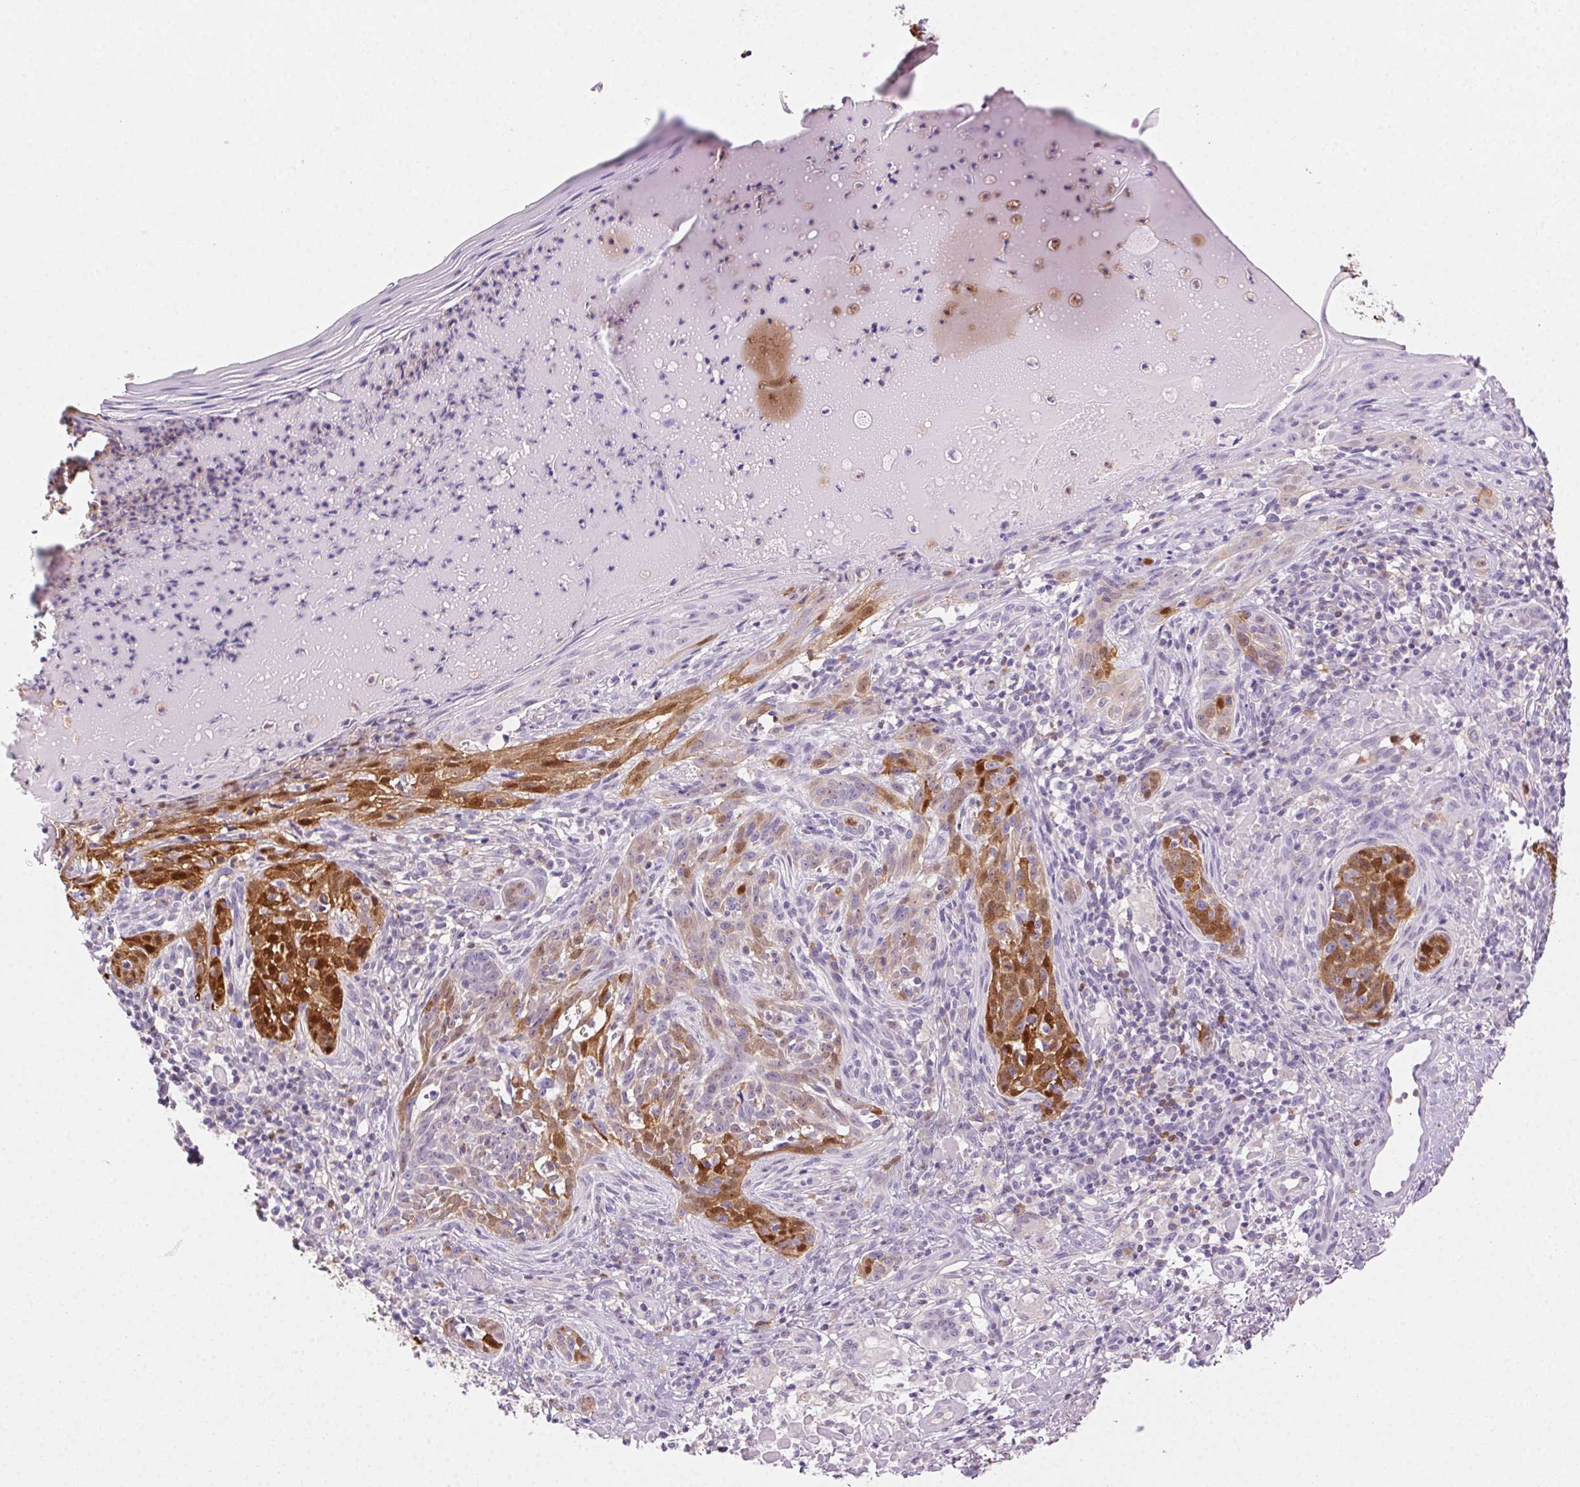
{"staining": {"intensity": "strong", "quantity": "25%-75%", "location": "cytoplasmic/membranous,nuclear"}, "tissue": "skin cancer", "cell_type": "Tumor cells", "image_type": "cancer", "snomed": [{"axis": "morphology", "description": "Basal cell carcinoma"}, {"axis": "topography", "description": "Skin"}], "caption": "This is a micrograph of immunohistochemistry (IHC) staining of basal cell carcinoma (skin), which shows strong positivity in the cytoplasmic/membranous and nuclear of tumor cells.", "gene": "TMEM45A", "patient": {"sex": "male", "age": 88}}